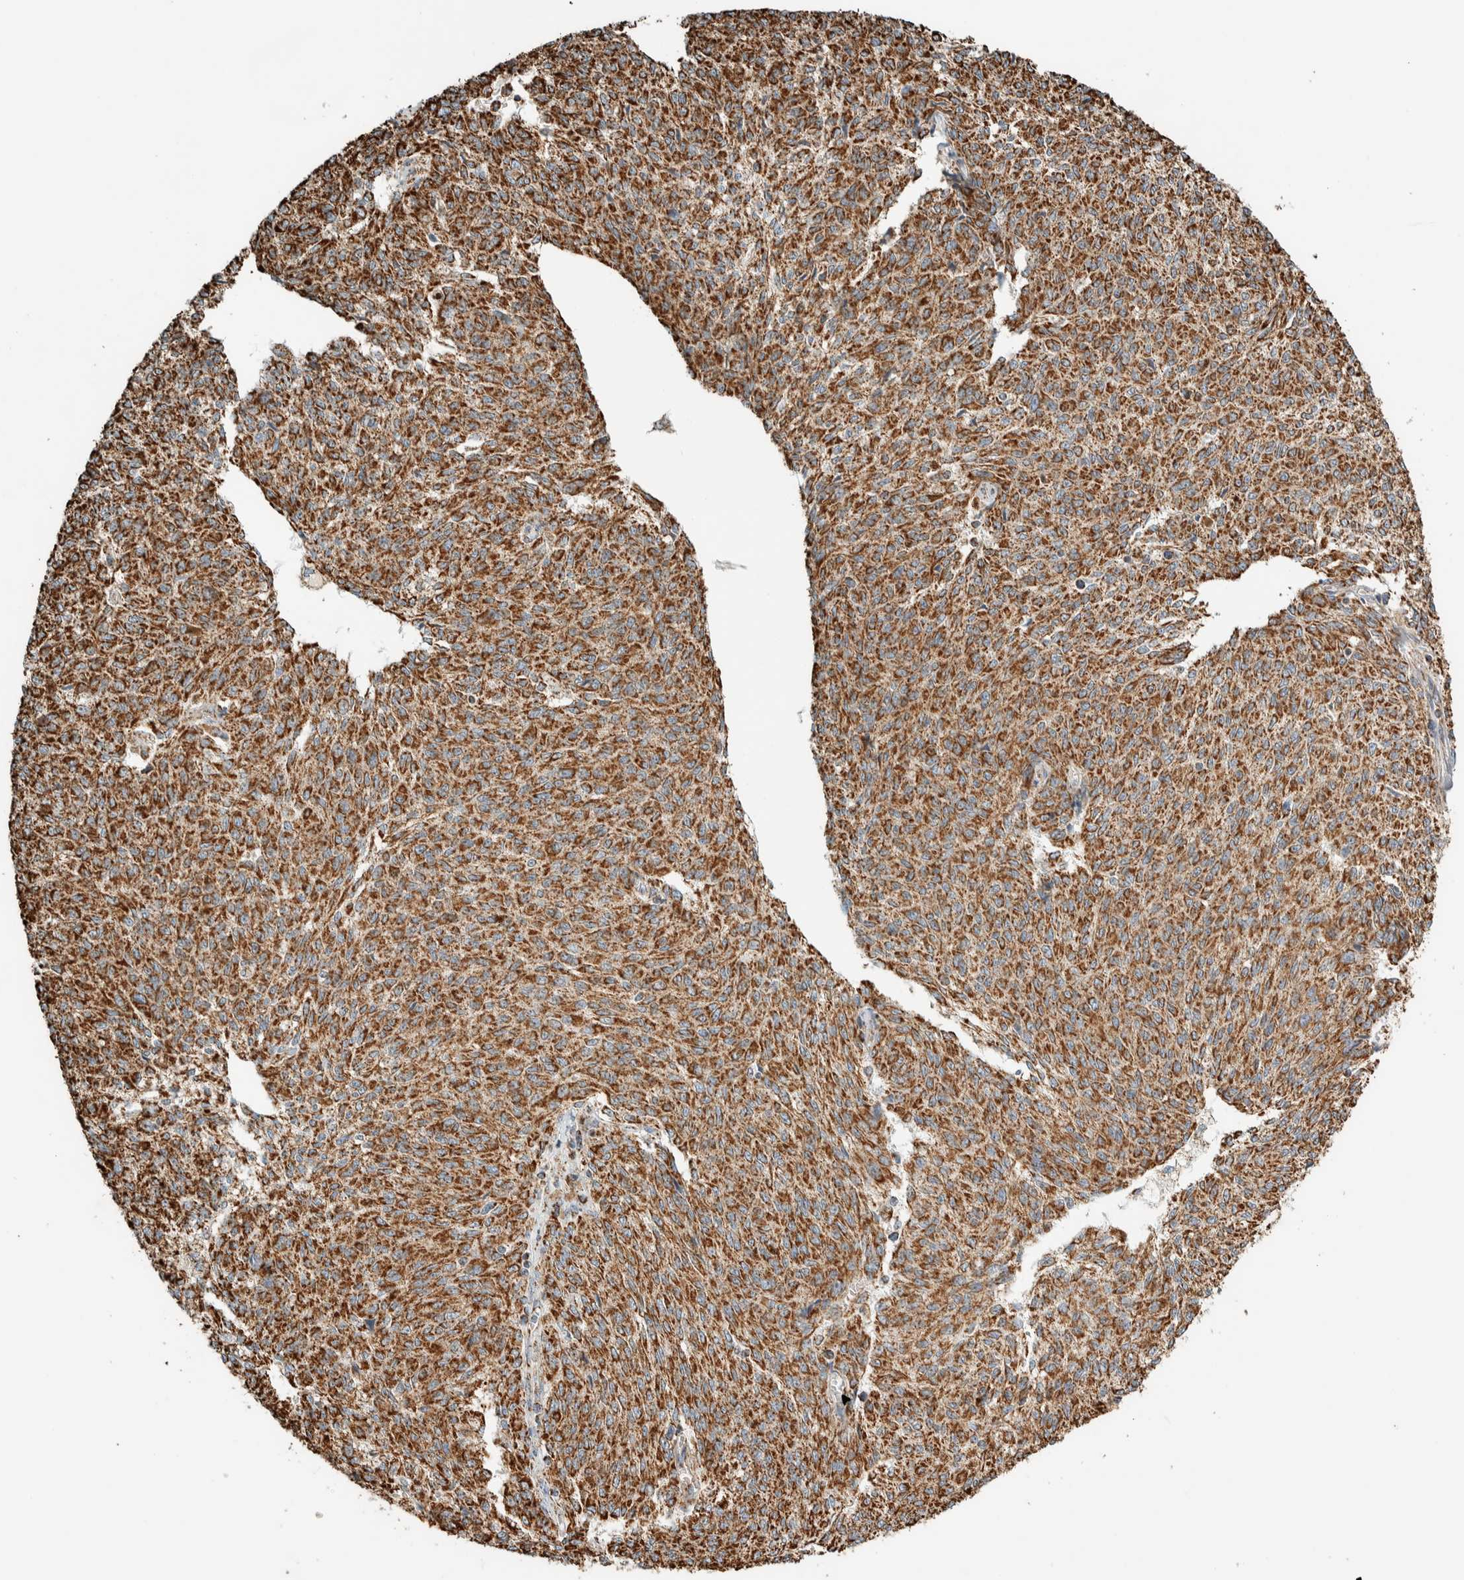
{"staining": {"intensity": "moderate", "quantity": ">75%", "location": "cytoplasmic/membranous"}, "tissue": "melanoma", "cell_type": "Tumor cells", "image_type": "cancer", "snomed": [{"axis": "morphology", "description": "Malignant melanoma, NOS"}, {"axis": "topography", "description": "Skin"}], "caption": "Malignant melanoma stained with DAB (3,3'-diaminobenzidine) IHC shows medium levels of moderate cytoplasmic/membranous positivity in about >75% of tumor cells.", "gene": "ZNF454", "patient": {"sex": "female", "age": 72}}